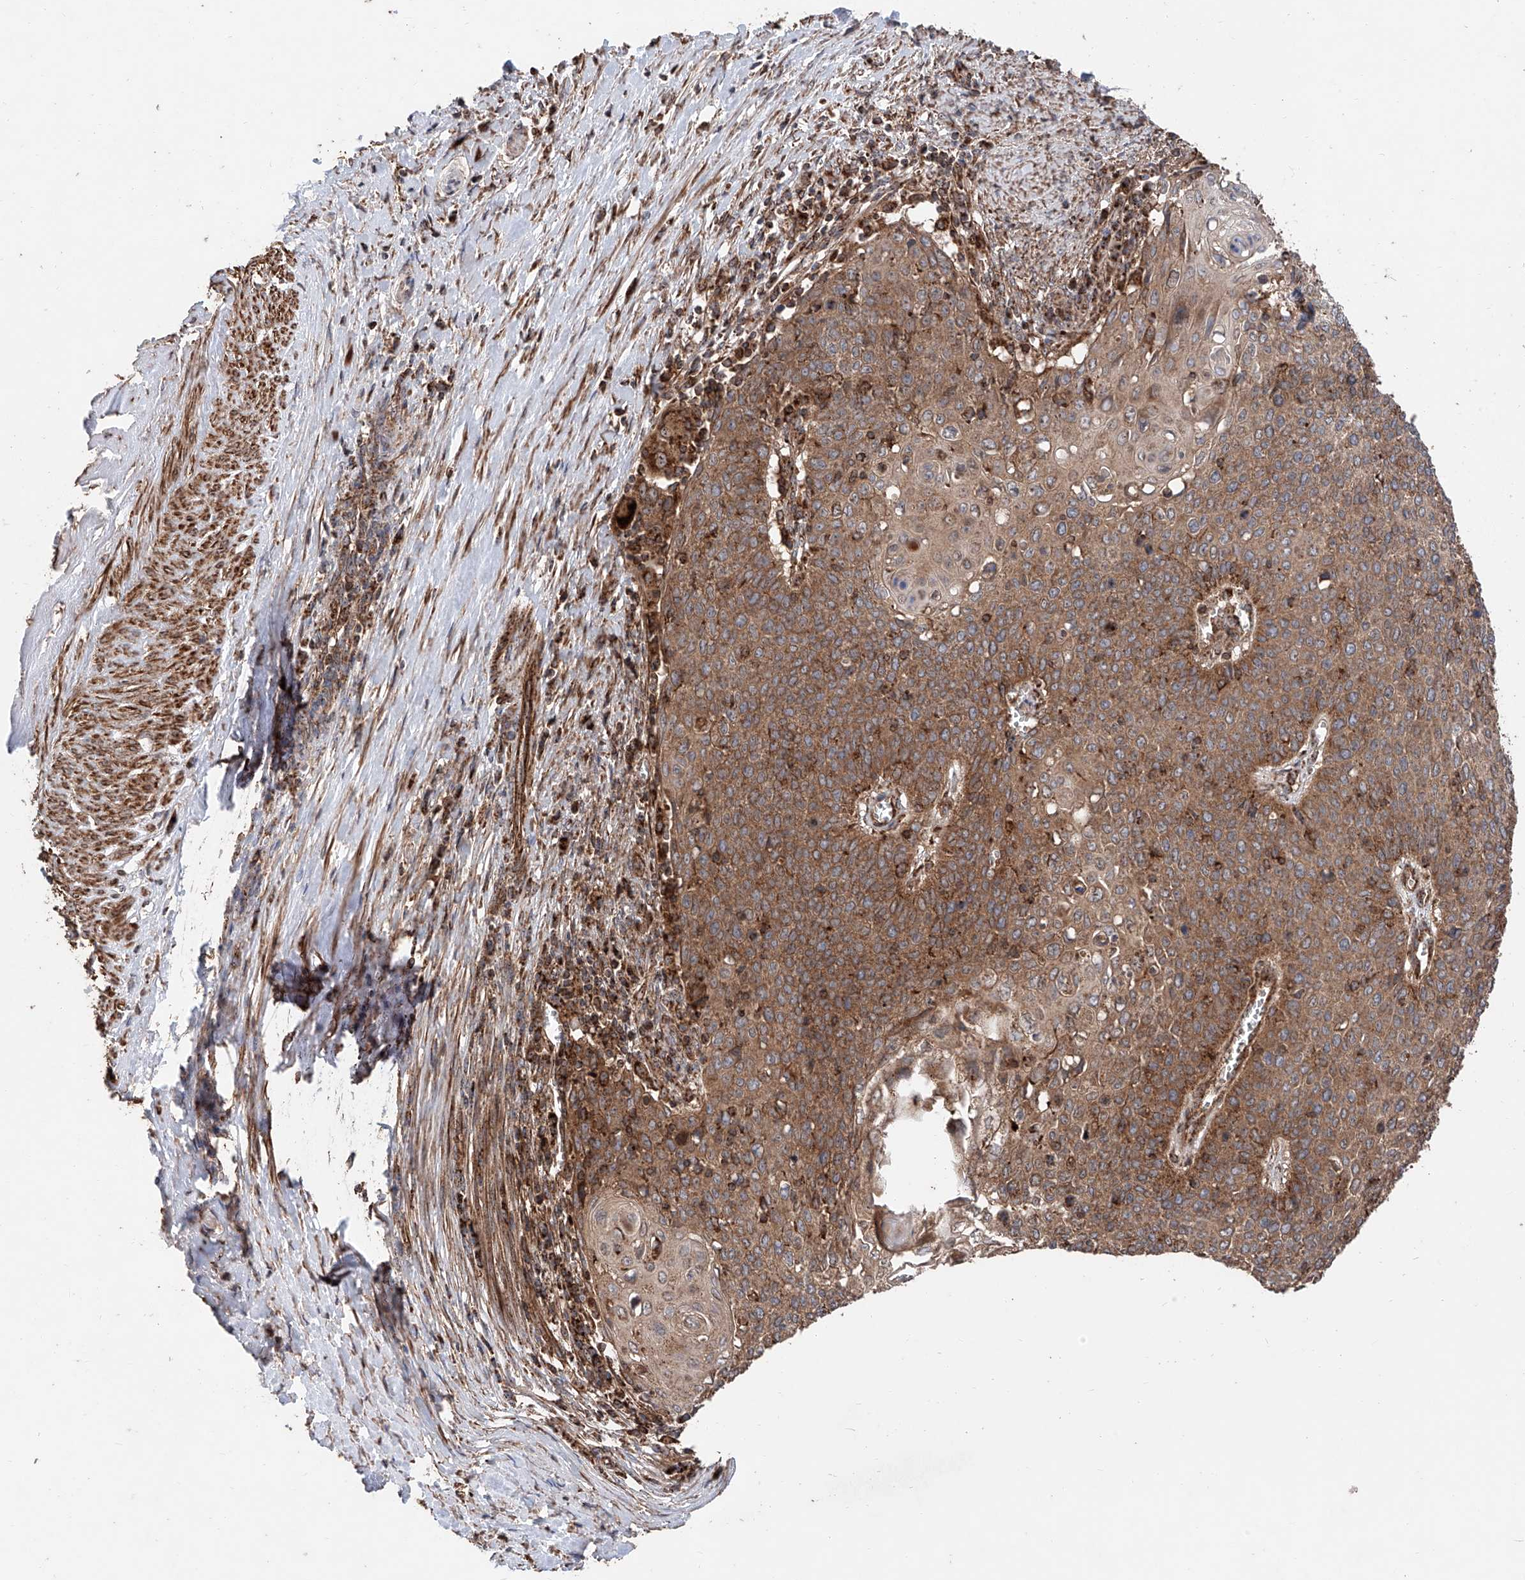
{"staining": {"intensity": "moderate", "quantity": ">75%", "location": "cytoplasmic/membranous"}, "tissue": "cervical cancer", "cell_type": "Tumor cells", "image_type": "cancer", "snomed": [{"axis": "morphology", "description": "Squamous cell carcinoma, NOS"}, {"axis": "topography", "description": "Cervix"}], "caption": "Cervical squamous cell carcinoma was stained to show a protein in brown. There is medium levels of moderate cytoplasmic/membranous positivity in approximately >75% of tumor cells.", "gene": "PISD", "patient": {"sex": "female", "age": 39}}